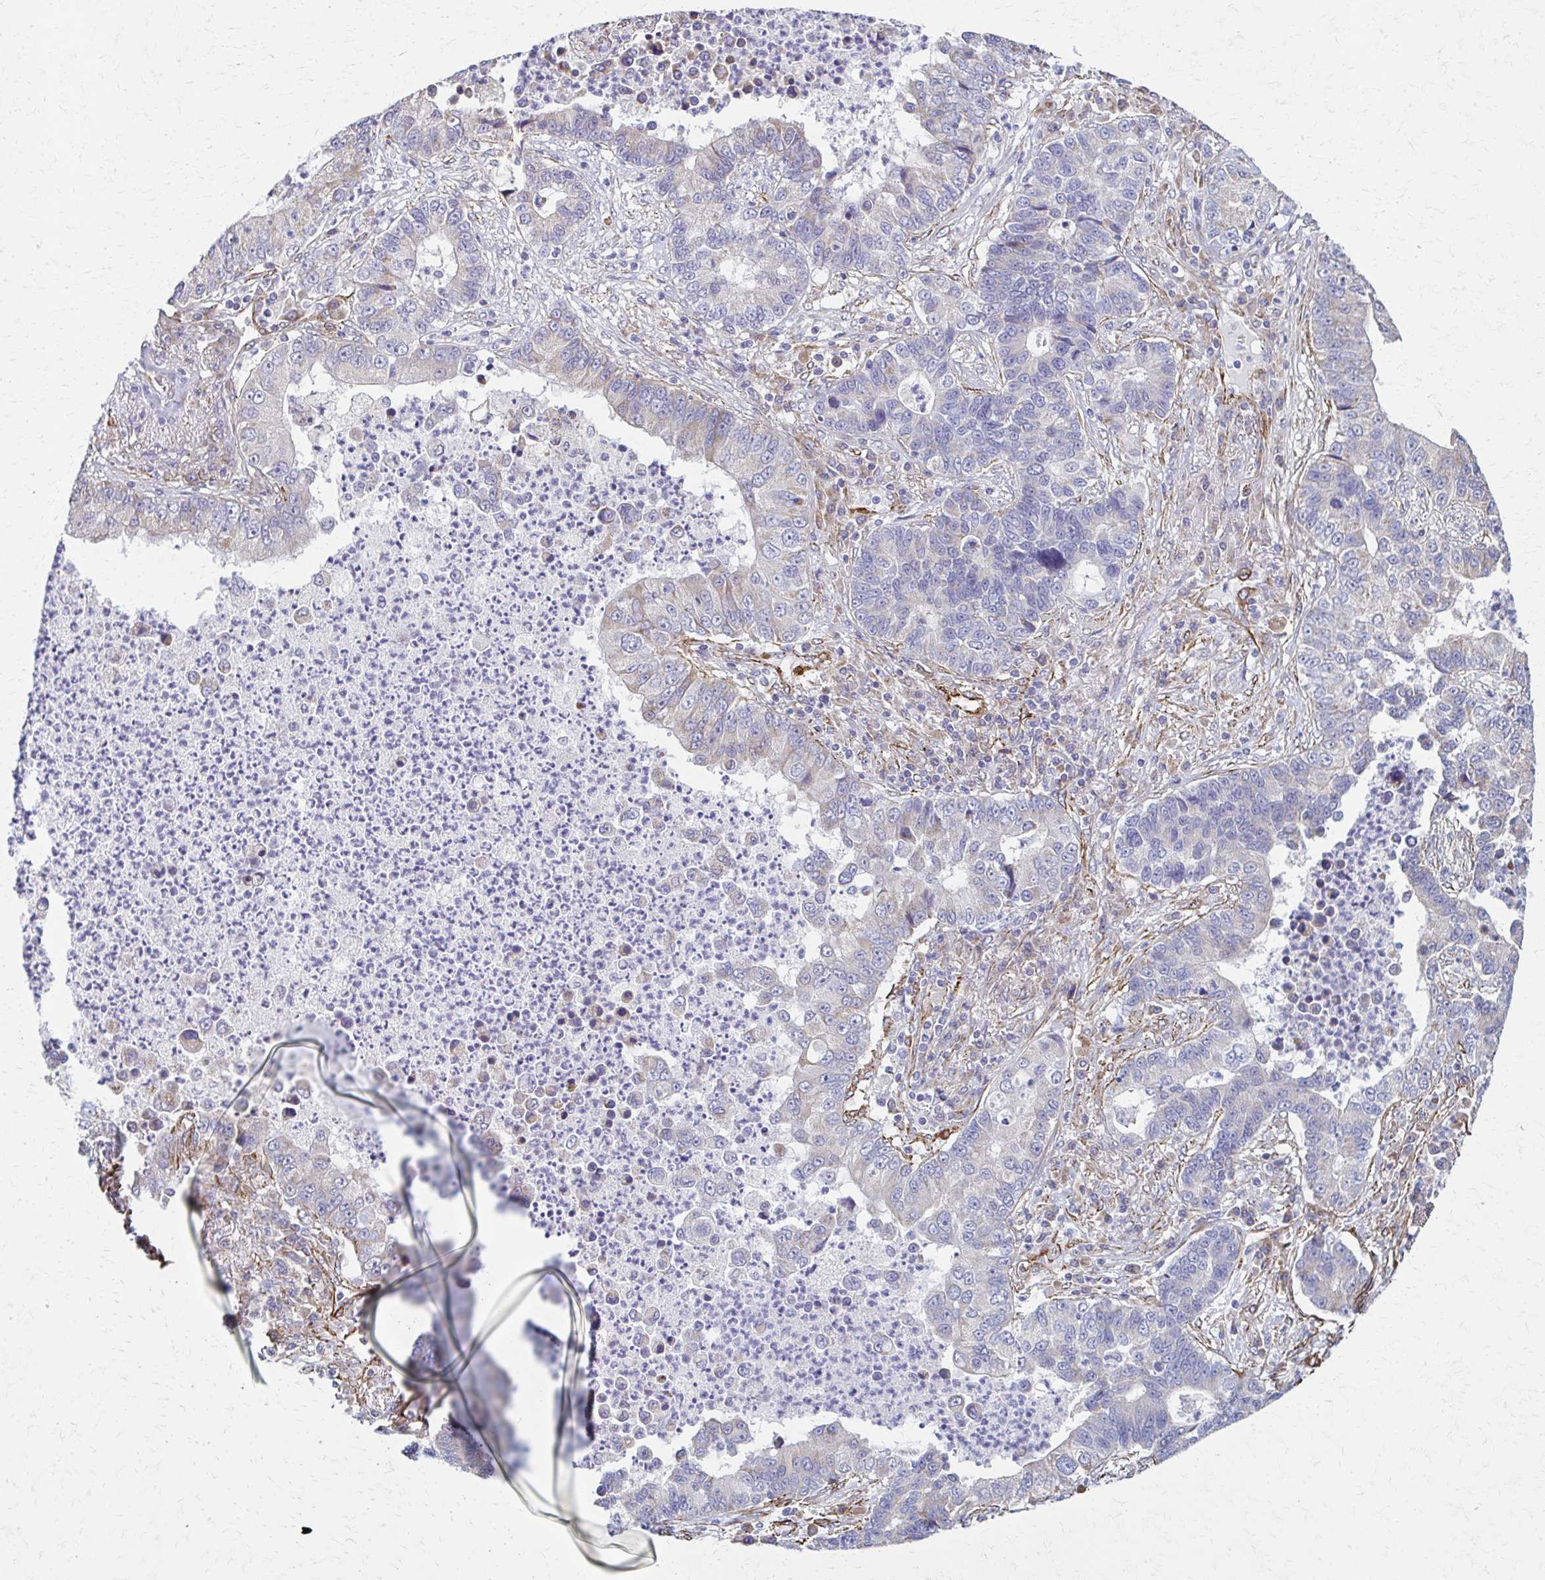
{"staining": {"intensity": "negative", "quantity": "none", "location": "none"}, "tissue": "lung cancer", "cell_type": "Tumor cells", "image_type": "cancer", "snomed": [{"axis": "morphology", "description": "Adenocarcinoma, NOS"}, {"axis": "topography", "description": "Lung"}], "caption": "This is a micrograph of immunohistochemistry (IHC) staining of adenocarcinoma (lung), which shows no positivity in tumor cells. (Stains: DAB (3,3'-diaminobenzidine) IHC with hematoxylin counter stain, Microscopy: brightfield microscopy at high magnification).", "gene": "TIMMDC1", "patient": {"sex": "female", "age": 57}}